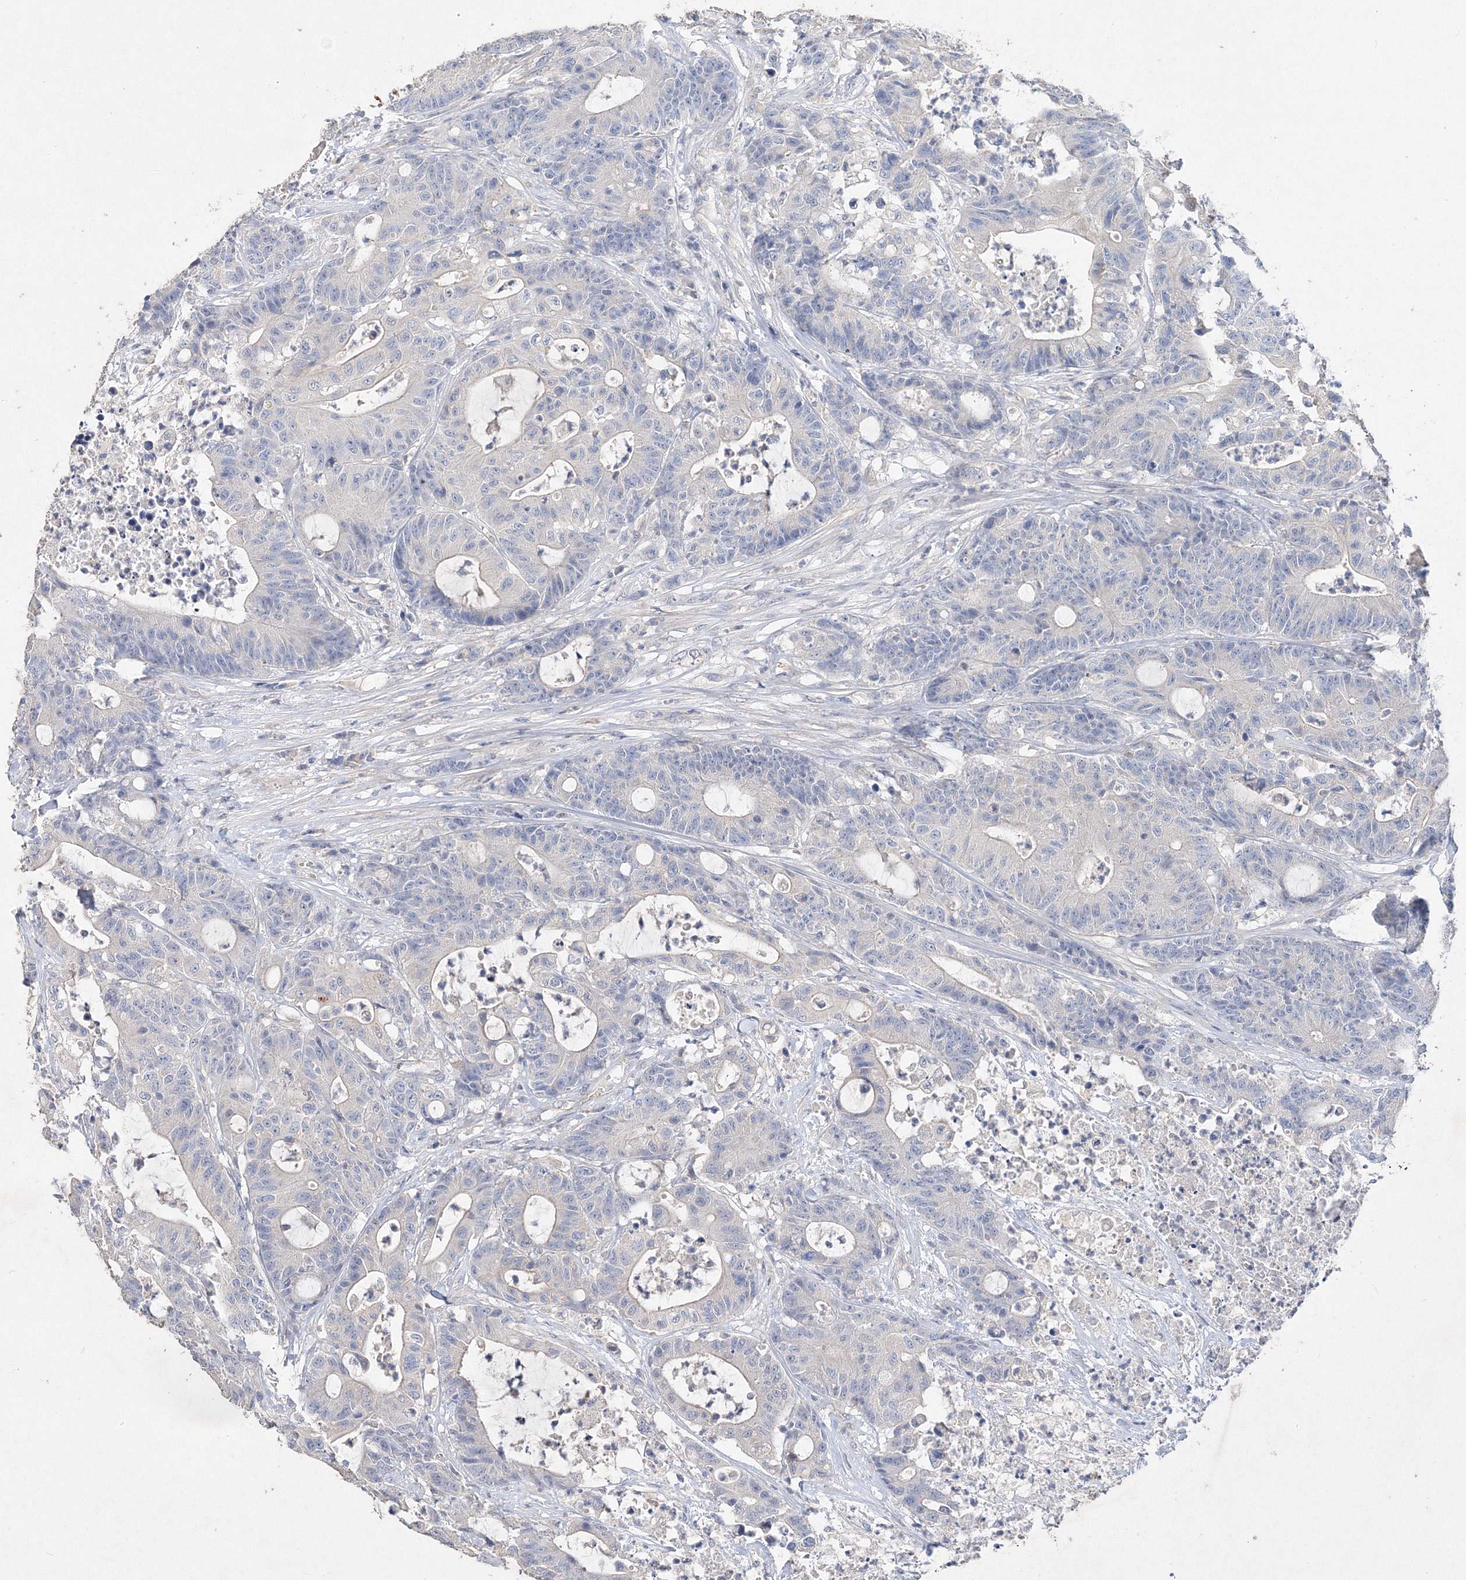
{"staining": {"intensity": "negative", "quantity": "none", "location": "none"}, "tissue": "colorectal cancer", "cell_type": "Tumor cells", "image_type": "cancer", "snomed": [{"axis": "morphology", "description": "Adenocarcinoma, NOS"}, {"axis": "topography", "description": "Colon"}], "caption": "IHC image of neoplastic tissue: adenocarcinoma (colorectal) stained with DAB reveals no significant protein expression in tumor cells. (Immunohistochemistry, brightfield microscopy, high magnification).", "gene": "GLS", "patient": {"sex": "female", "age": 84}}